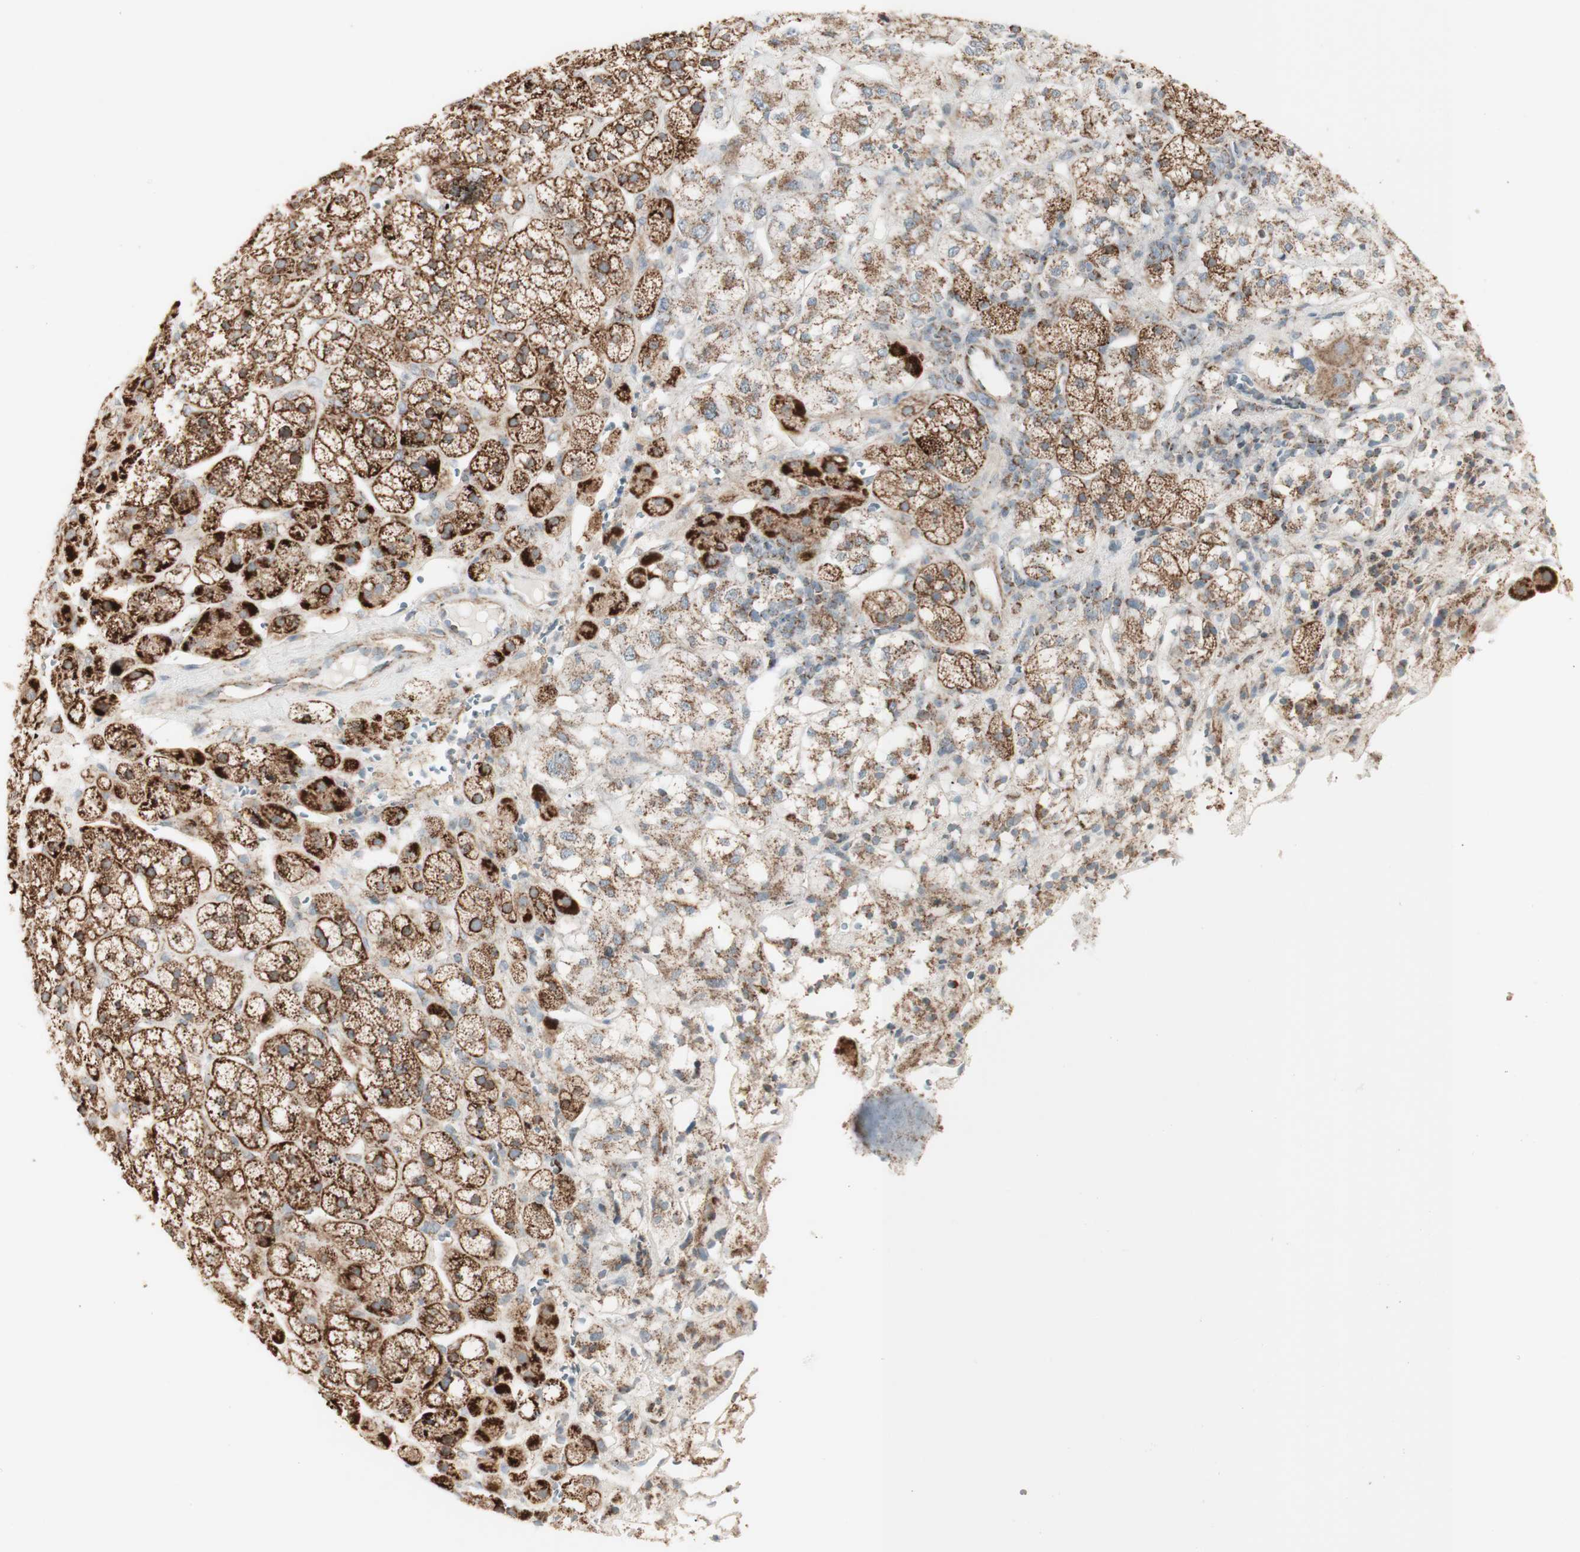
{"staining": {"intensity": "strong", "quantity": ">75%", "location": "cytoplasmic/membranous"}, "tissue": "adrenal gland", "cell_type": "Glandular cells", "image_type": "normal", "snomed": [{"axis": "morphology", "description": "Normal tissue, NOS"}, {"axis": "topography", "description": "Adrenal gland"}], "caption": "Strong cytoplasmic/membranous expression is appreciated in about >75% of glandular cells in benign adrenal gland. (DAB (3,3'-diaminobenzidine) IHC with brightfield microscopy, high magnification).", "gene": "LETM1", "patient": {"sex": "male", "age": 56}}